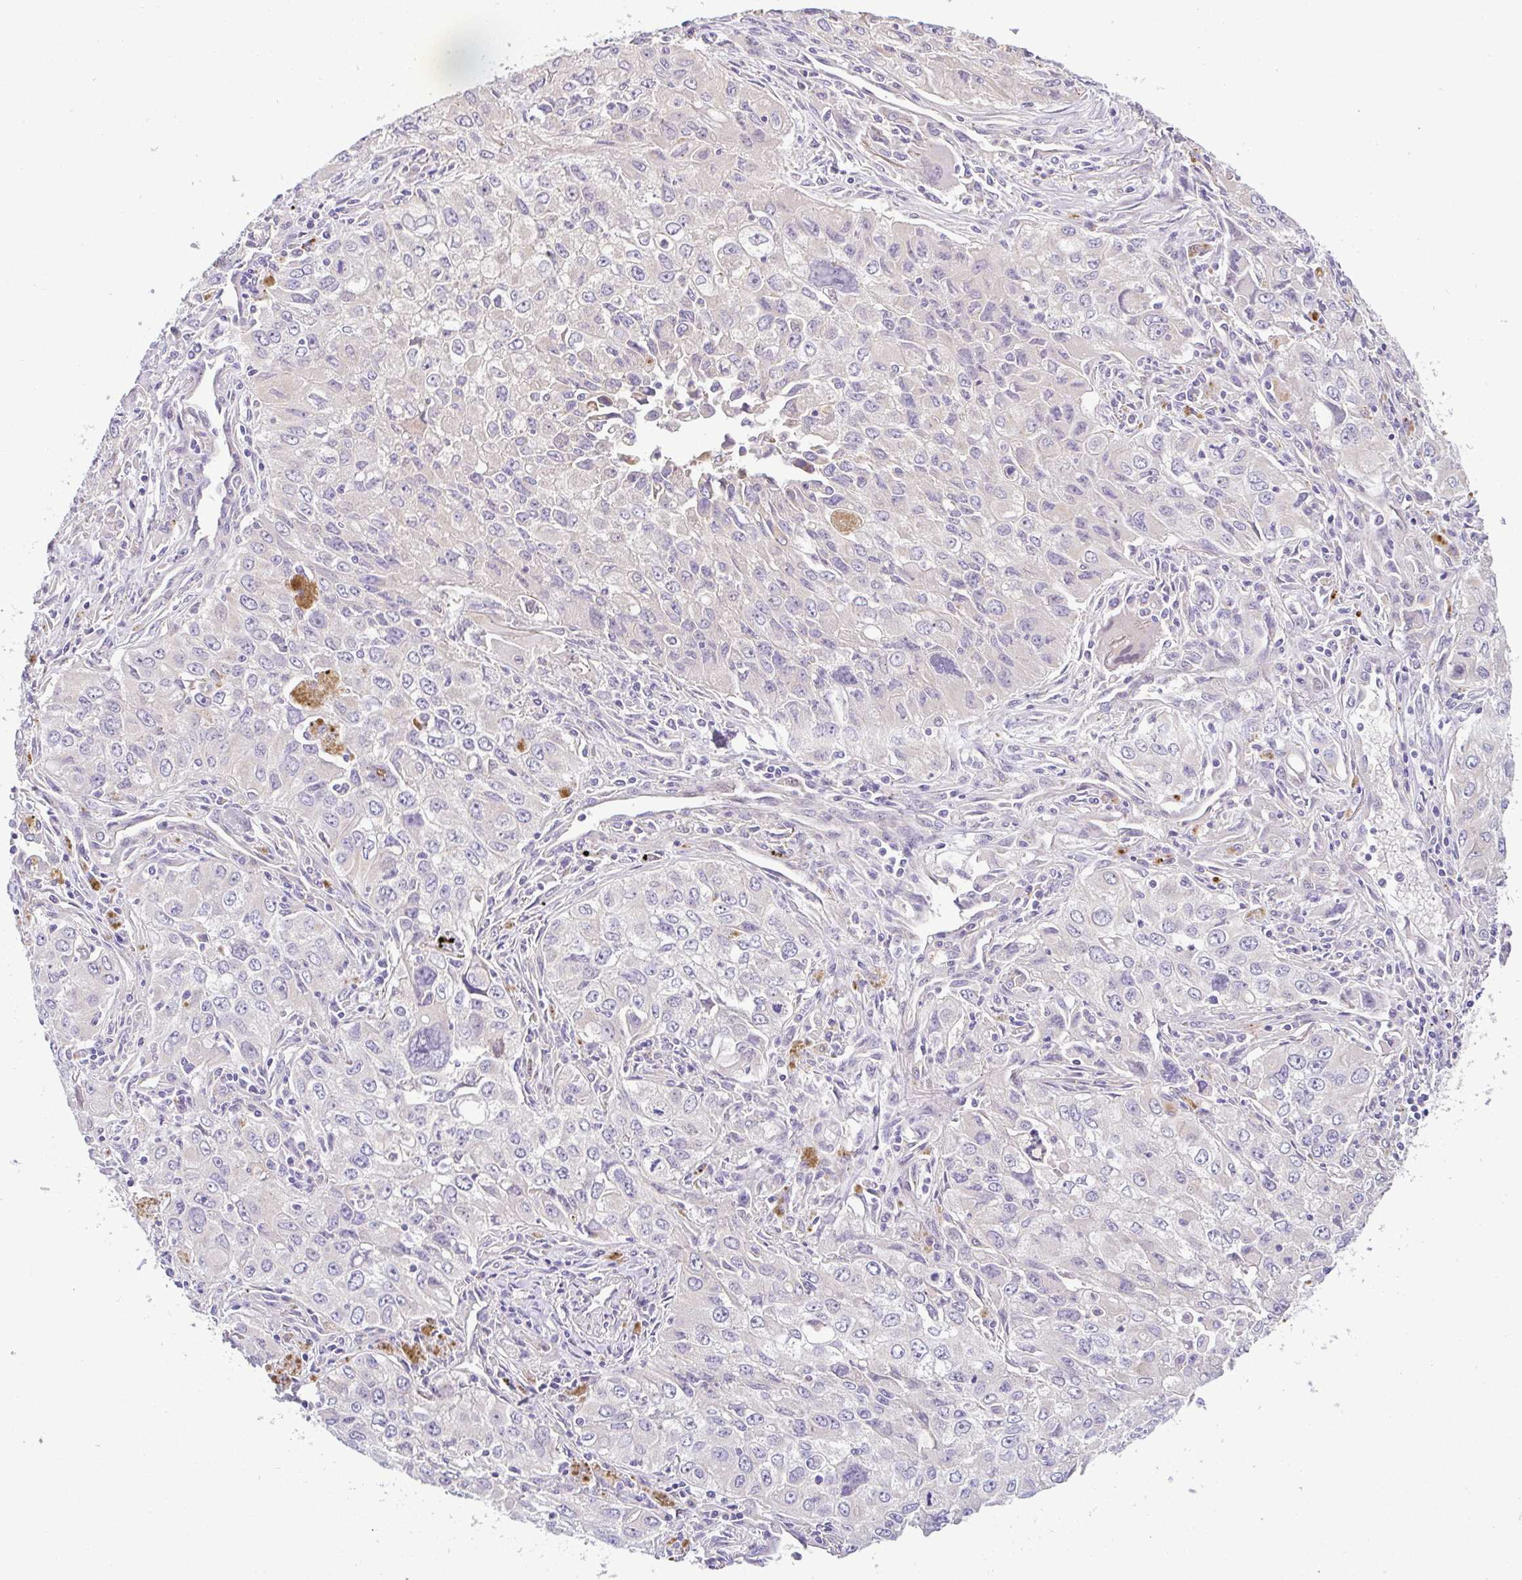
{"staining": {"intensity": "negative", "quantity": "none", "location": "none"}, "tissue": "lung cancer", "cell_type": "Tumor cells", "image_type": "cancer", "snomed": [{"axis": "morphology", "description": "Adenocarcinoma, NOS"}, {"axis": "morphology", "description": "Adenocarcinoma, metastatic, NOS"}, {"axis": "topography", "description": "Lymph node"}, {"axis": "topography", "description": "Lung"}], "caption": "IHC micrograph of adenocarcinoma (lung) stained for a protein (brown), which displays no staining in tumor cells.", "gene": "EPN3", "patient": {"sex": "female", "age": 42}}